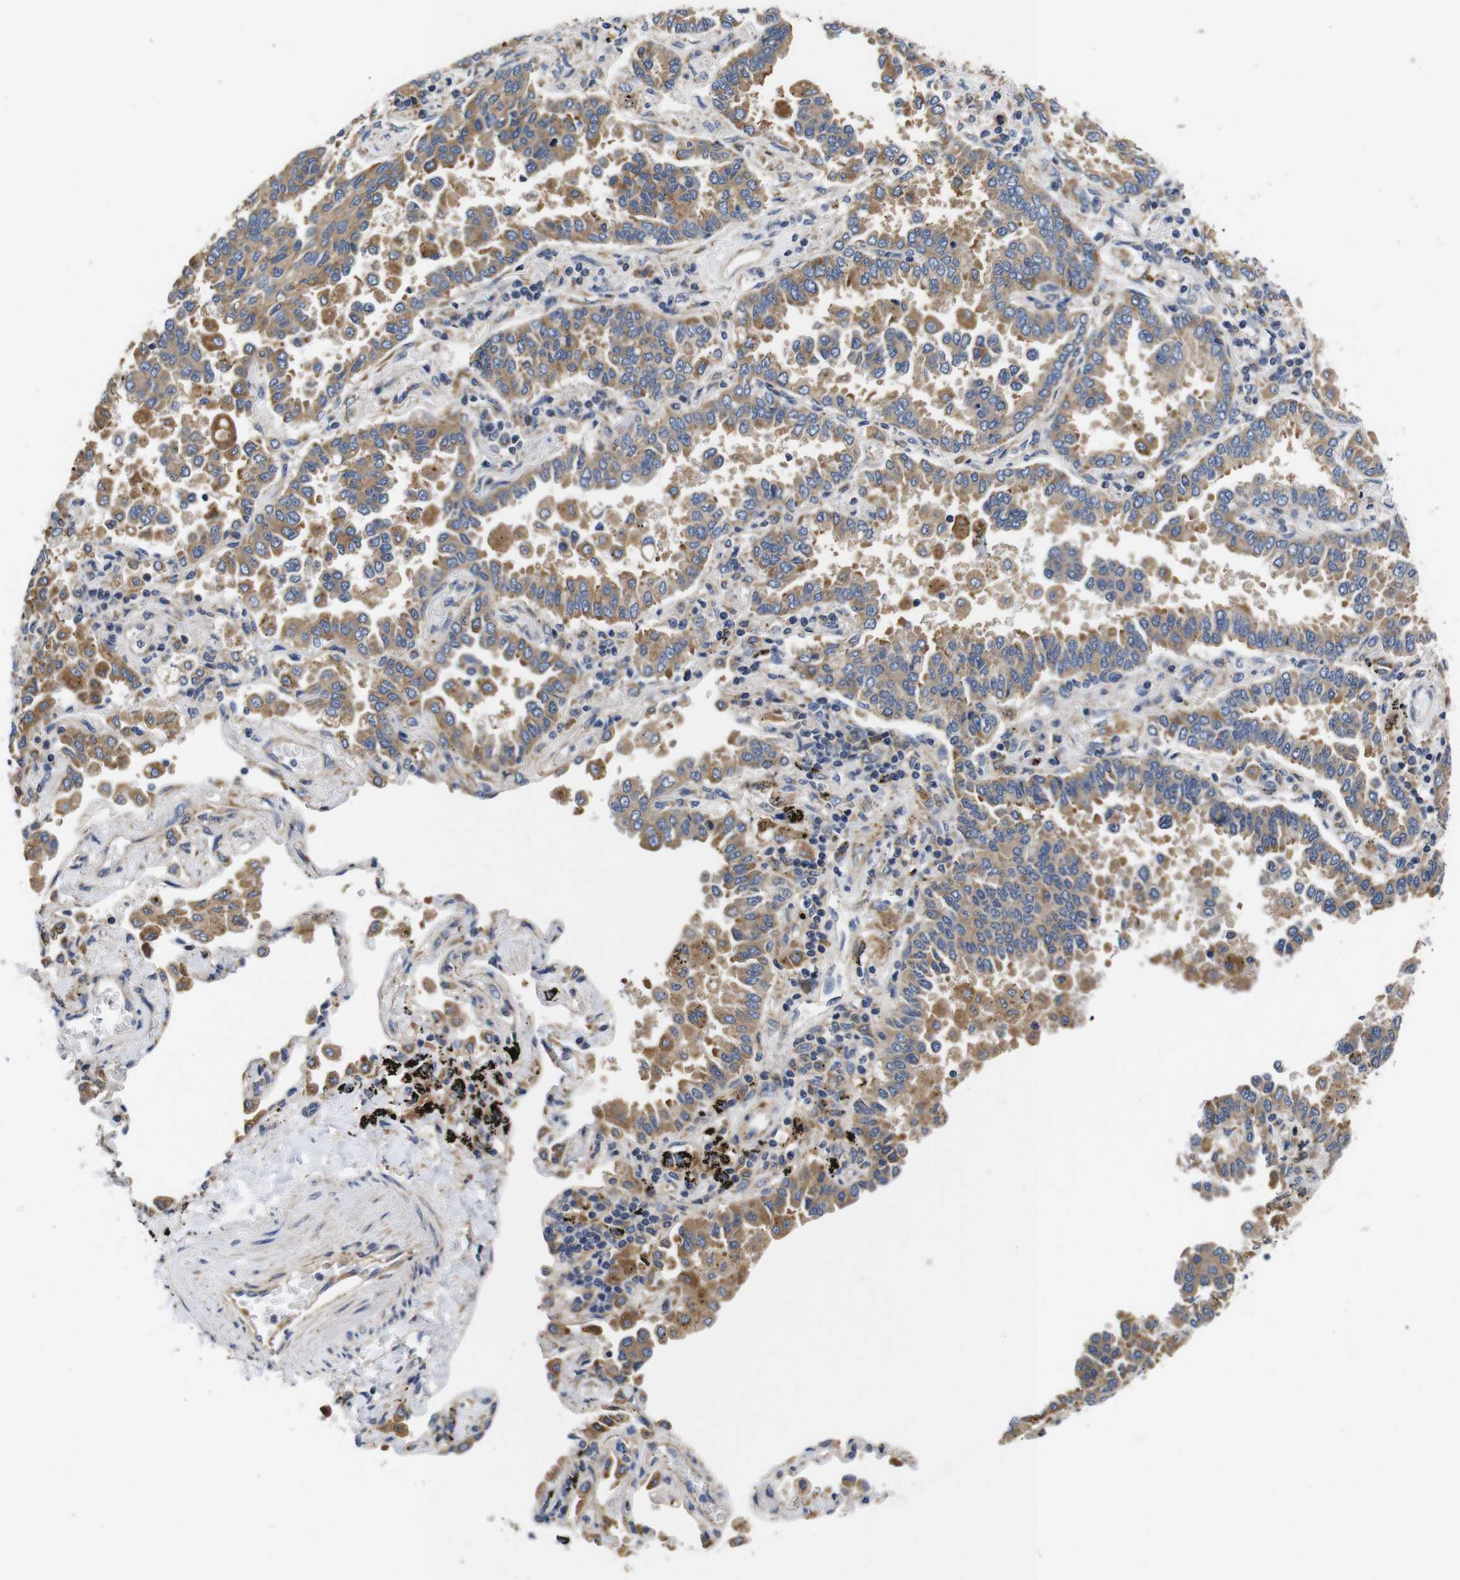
{"staining": {"intensity": "moderate", "quantity": ">75%", "location": "cytoplasmic/membranous"}, "tissue": "lung cancer", "cell_type": "Tumor cells", "image_type": "cancer", "snomed": [{"axis": "morphology", "description": "Normal tissue, NOS"}, {"axis": "morphology", "description": "Adenocarcinoma, NOS"}, {"axis": "topography", "description": "Lung"}], "caption": "Immunohistochemical staining of lung cancer (adenocarcinoma) displays medium levels of moderate cytoplasmic/membranous expression in approximately >75% of tumor cells.", "gene": "MARCHF7", "patient": {"sex": "male", "age": 59}}